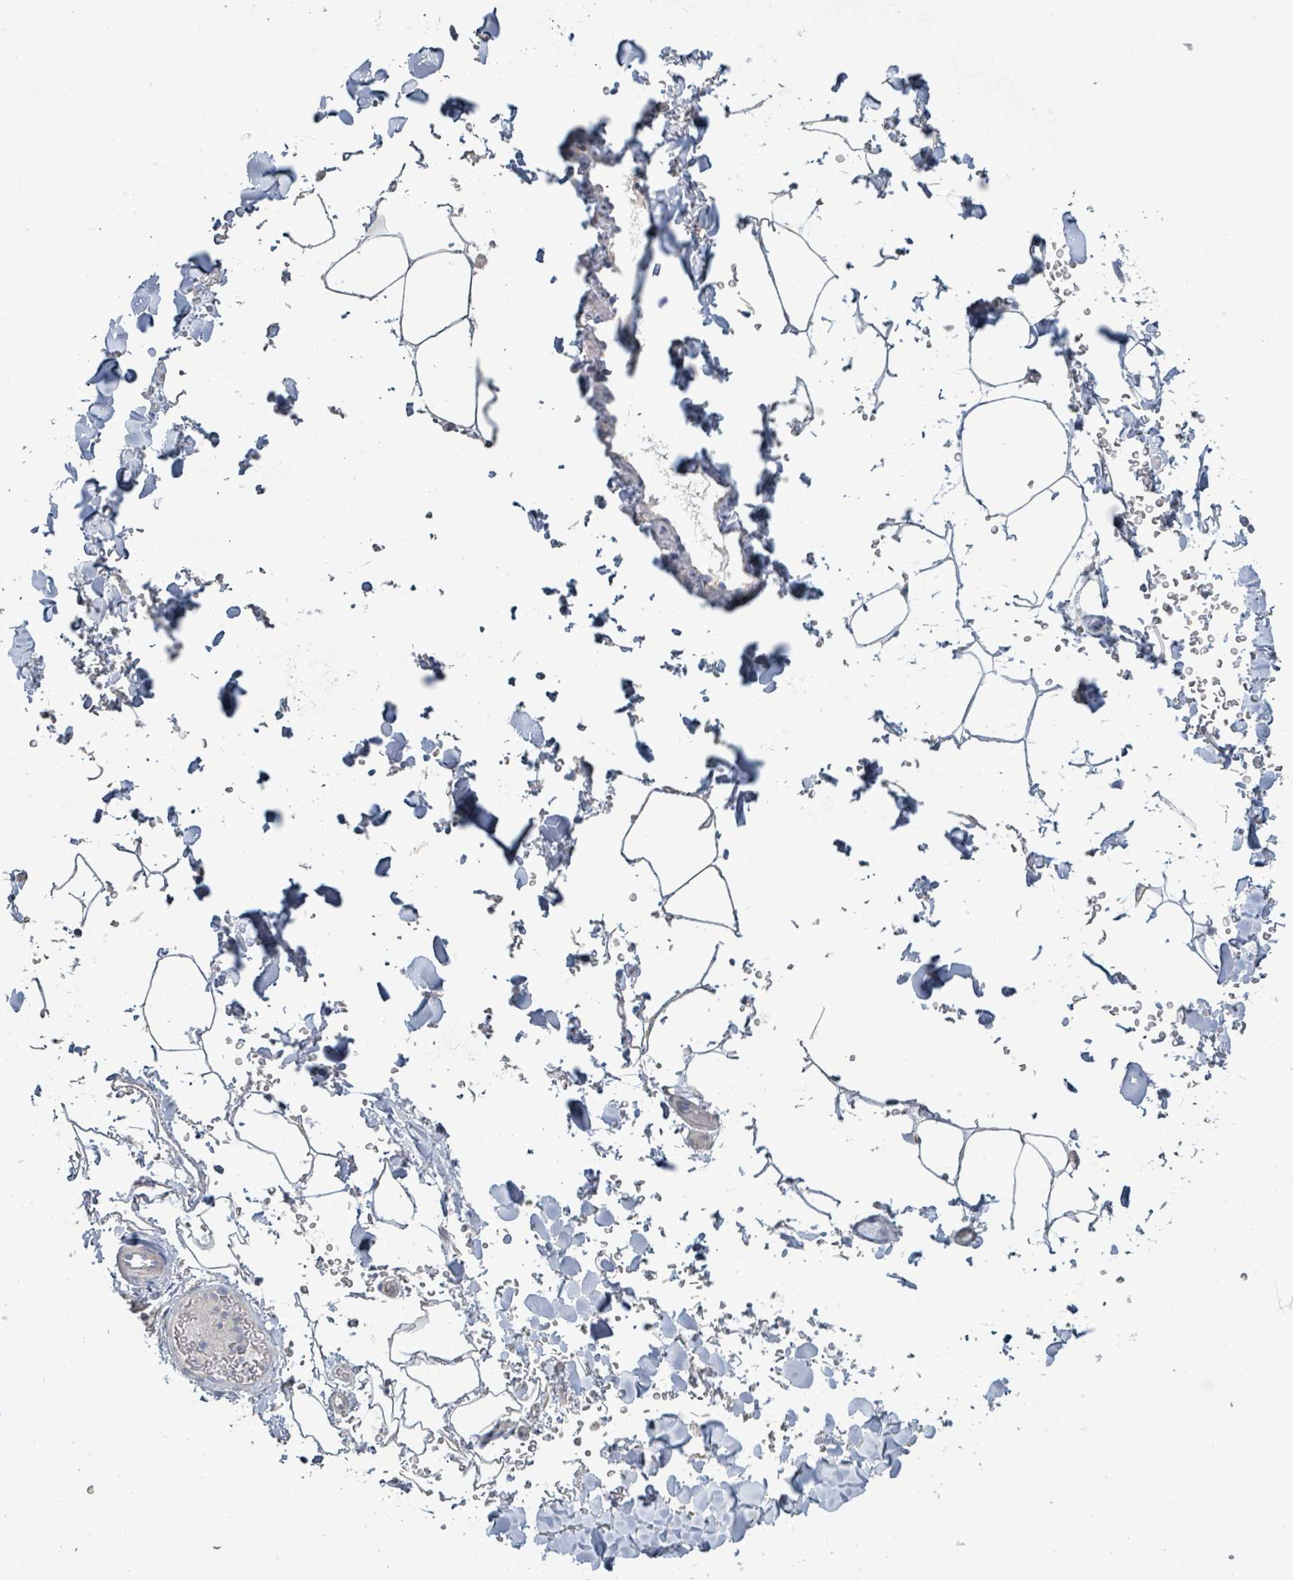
{"staining": {"intensity": "negative", "quantity": "none", "location": "none"}, "tissue": "adipose tissue", "cell_type": "Adipocytes", "image_type": "normal", "snomed": [{"axis": "morphology", "description": "Normal tissue, NOS"}, {"axis": "topography", "description": "Rectum"}, {"axis": "topography", "description": "Peripheral nerve tissue"}], "caption": "Adipose tissue was stained to show a protein in brown. There is no significant positivity in adipocytes. Brightfield microscopy of immunohistochemistry (IHC) stained with DAB (3,3'-diaminobenzidine) (brown) and hematoxylin (blue), captured at high magnification.", "gene": "RPL32", "patient": {"sex": "female", "age": 69}}